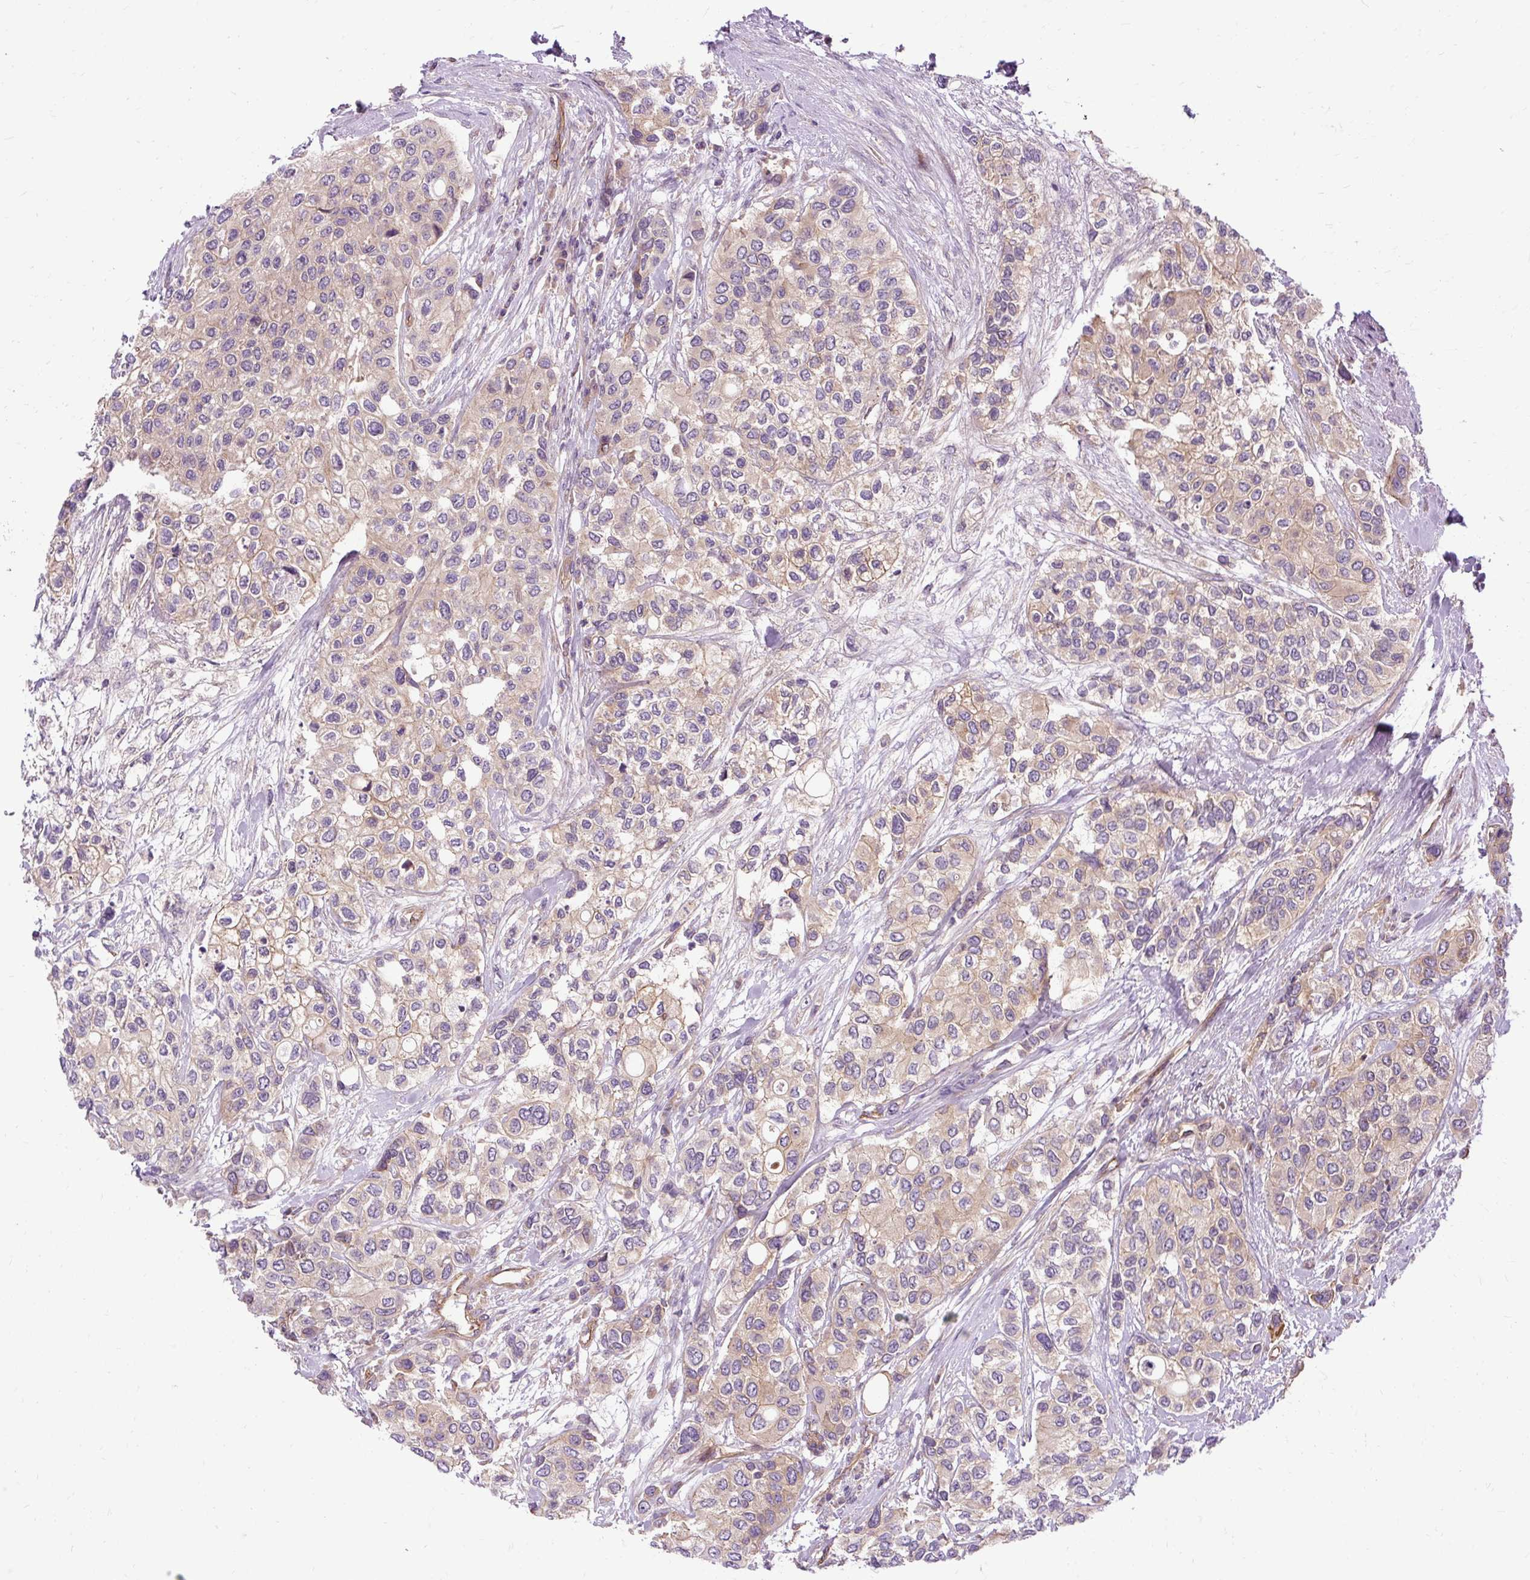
{"staining": {"intensity": "weak", "quantity": "<25%", "location": "cytoplasmic/membranous"}, "tissue": "urothelial cancer", "cell_type": "Tumor cells", "image_type": "cancer", "snomed": [{"axis": "morphology", "description": "Normal tissue, NOS"}, {"axis": "morphology", "description": "Urothelial carcinoma, High grade"}, {"axis": "topography", "description": "Vascular tissue"}, {"axis": "topography", "description": "Urinary bladder"}], "caption": "DAB immunohistochemical staining of urothelial carcinoma (high-grade) shows no significant staining in tumor cells.", "gene": "CCDC93", "patient": {"sex": "female", "age": 56}}